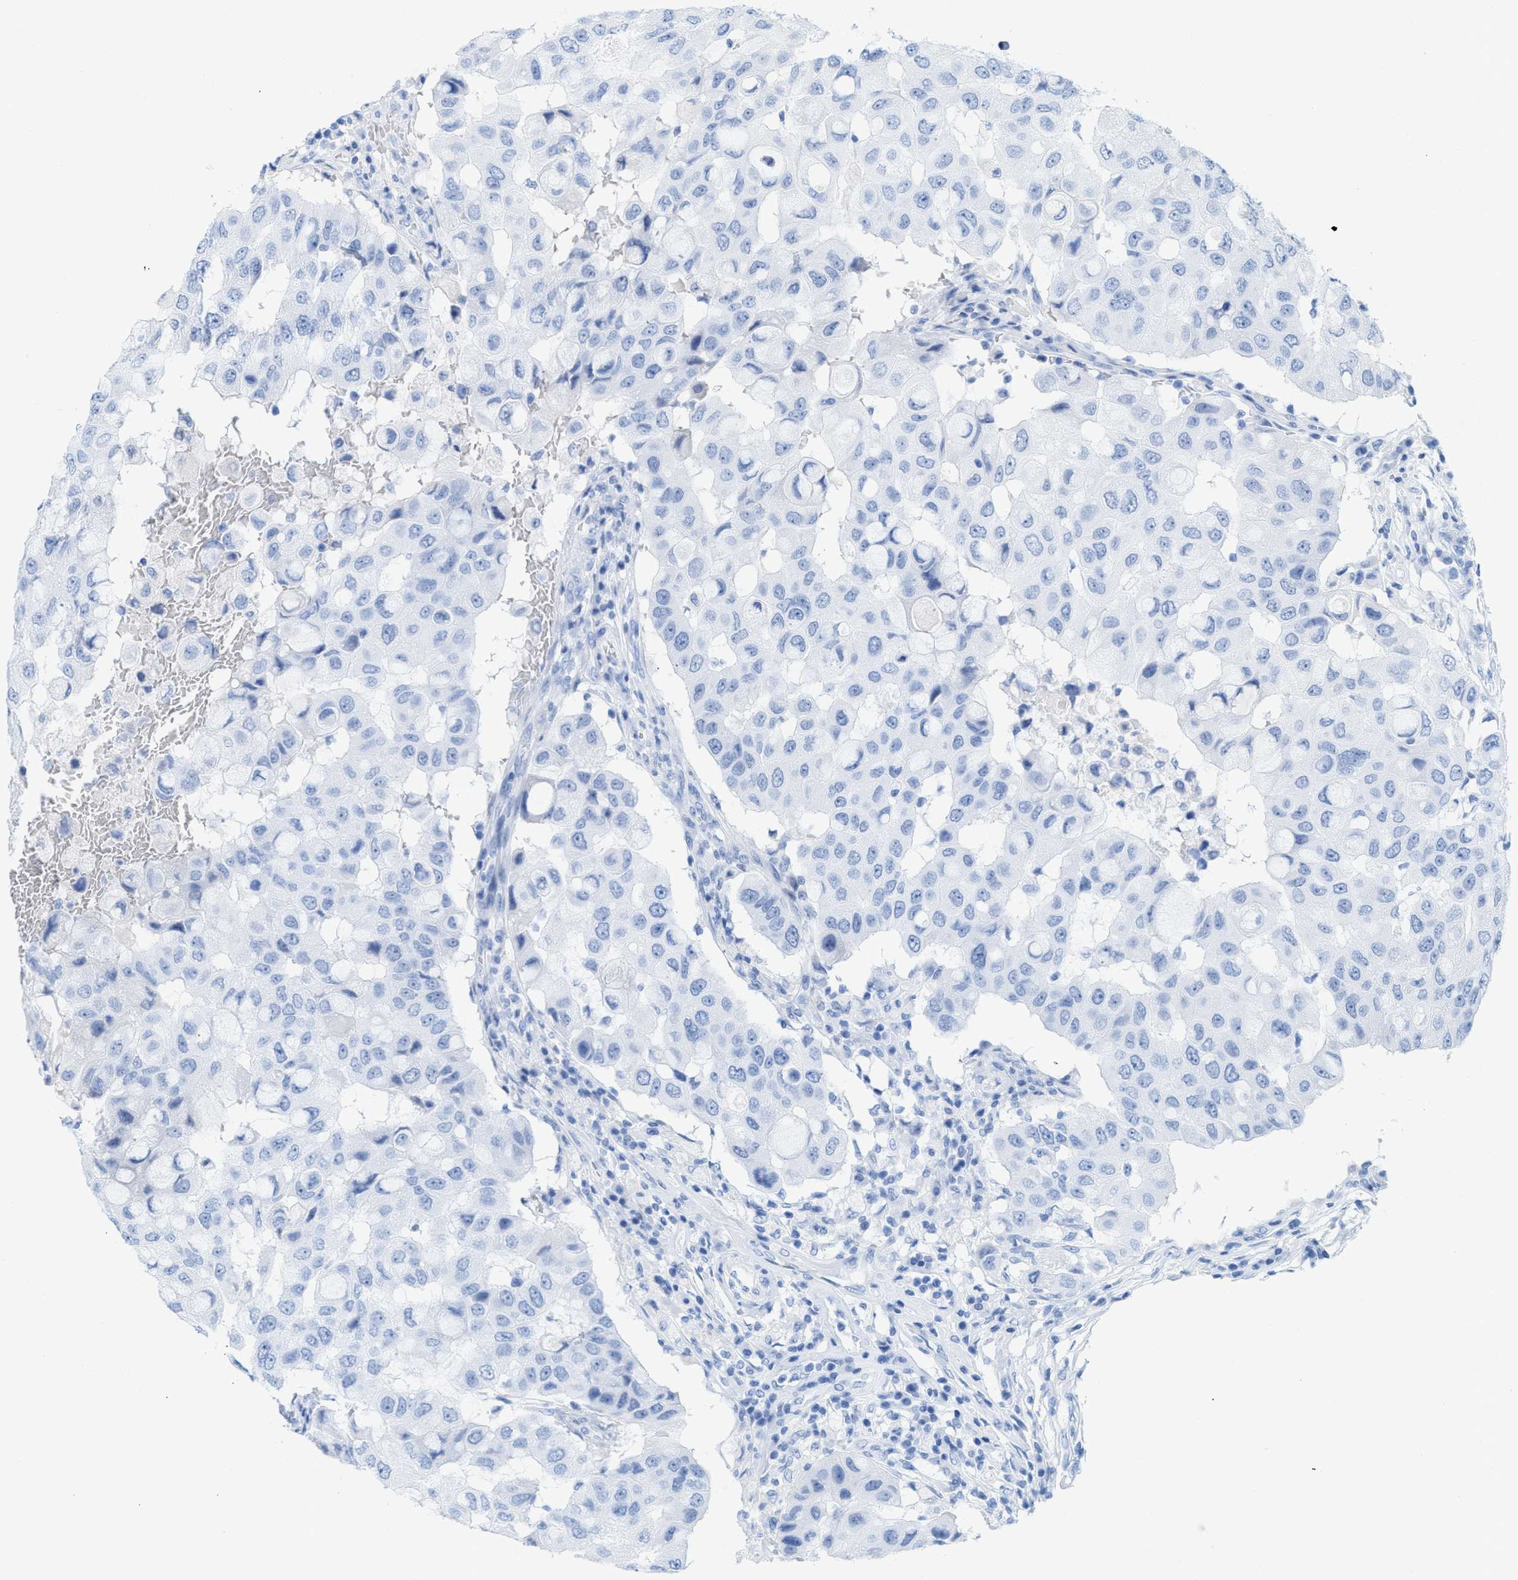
{"staining": {"intensity": "negative", "quantity": "none", "location": "none"}, "tissue": "breast cancer", "cell_type": "Tumor cells", "image_type": "cancer", "snomed": [{"axis": "morphology", "description": "Duct carcinoma"}, {"axis": "topography", "description": "Breast"}], "caption": "Breast cancer (infiltrating ductal carcinoma) stained for a protein using IHC shows no expression tumor cells.", "gene": "ANKFN1", "patient": {"sex": "female", "age": 27}}